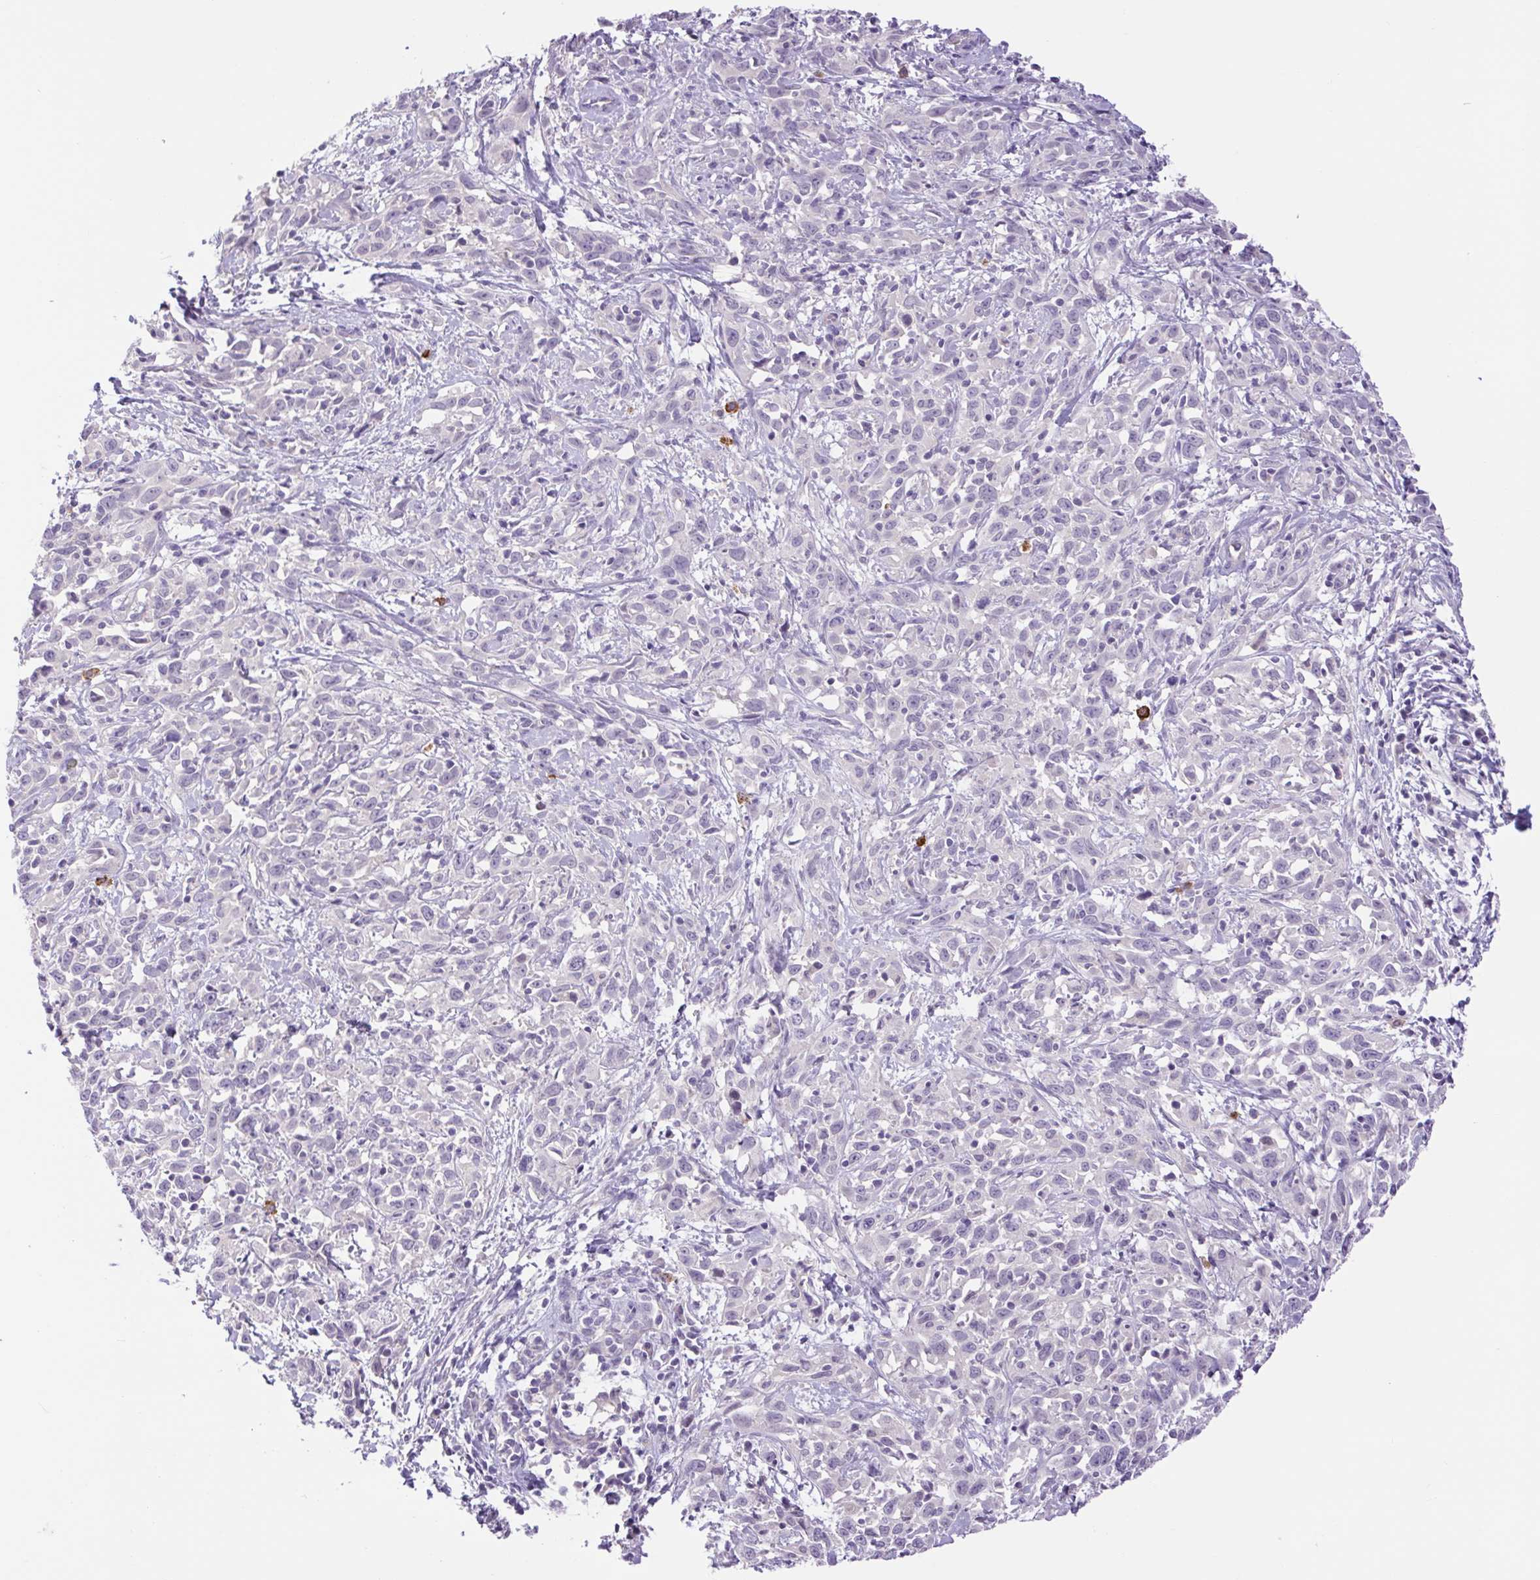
{"staining": {"intensity": "negative", "quantity": "none", "location": "none"}, "tissue": "cervical cancer", "cell_type": "Tumor cells", "image_type": "cancer", "snomed": [{"axis": "morphology", "description": "Adenocarcinoma, NOS"}, {"axis": "topography", "description": "Cervix"}], "caption": "Cervical cancer was stained to show a protein in brown. There is no significant staining in tumor cells.", "gene": "FAM177B", "patient": {"sex": "female", "age": 40}}